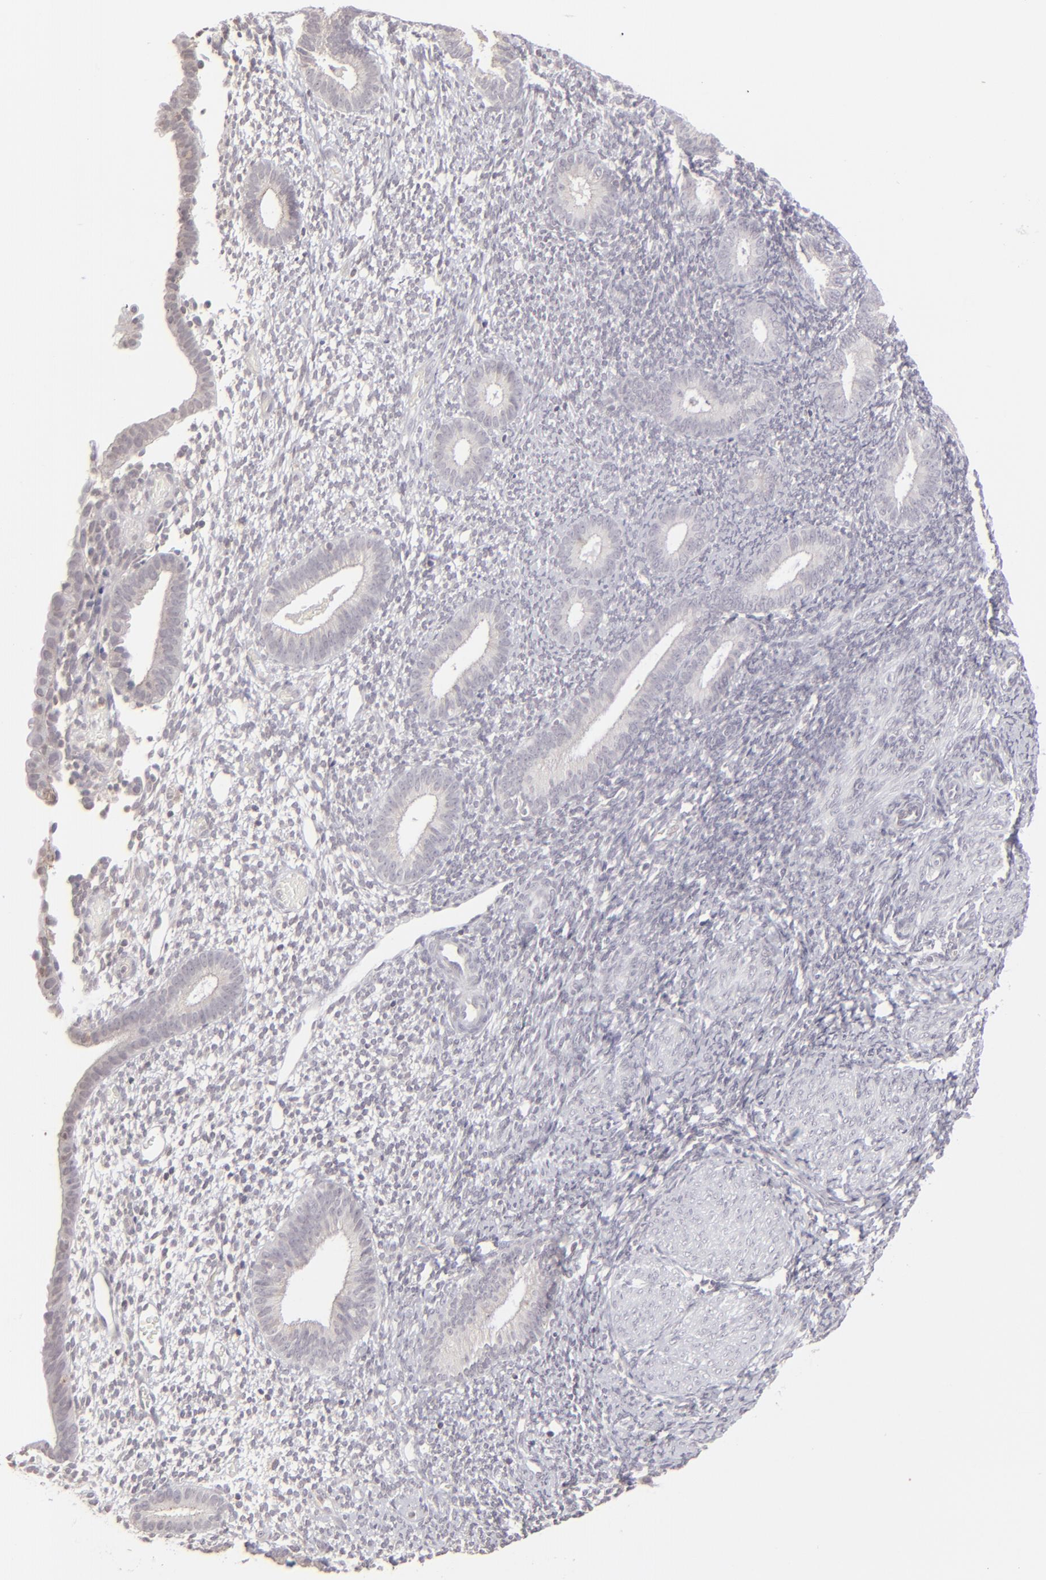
{"staining": {"intensity": "negative", "quantity": "none", "location": "none"}, "tissue": "endometrium", "cell_type": "Cells in endometrial stroma", "image_type": "normal", "snomed": [{"axis": "morphology", "description": "Normal tissue, NOS"}, {"axis": "topography", "description": "Smooth muscle"}, {"axis": "topography", "description": "Endometrium"}], "caption": "Cells in endometrial stroma show no significant protein positivity in benign endometrium. (DAB (3,3'-diaminobenzidine) immunohistochemistry (IHC), high magnification).", "gene": "CLDN2", "patient": {"sex": "female", "age": 57}}